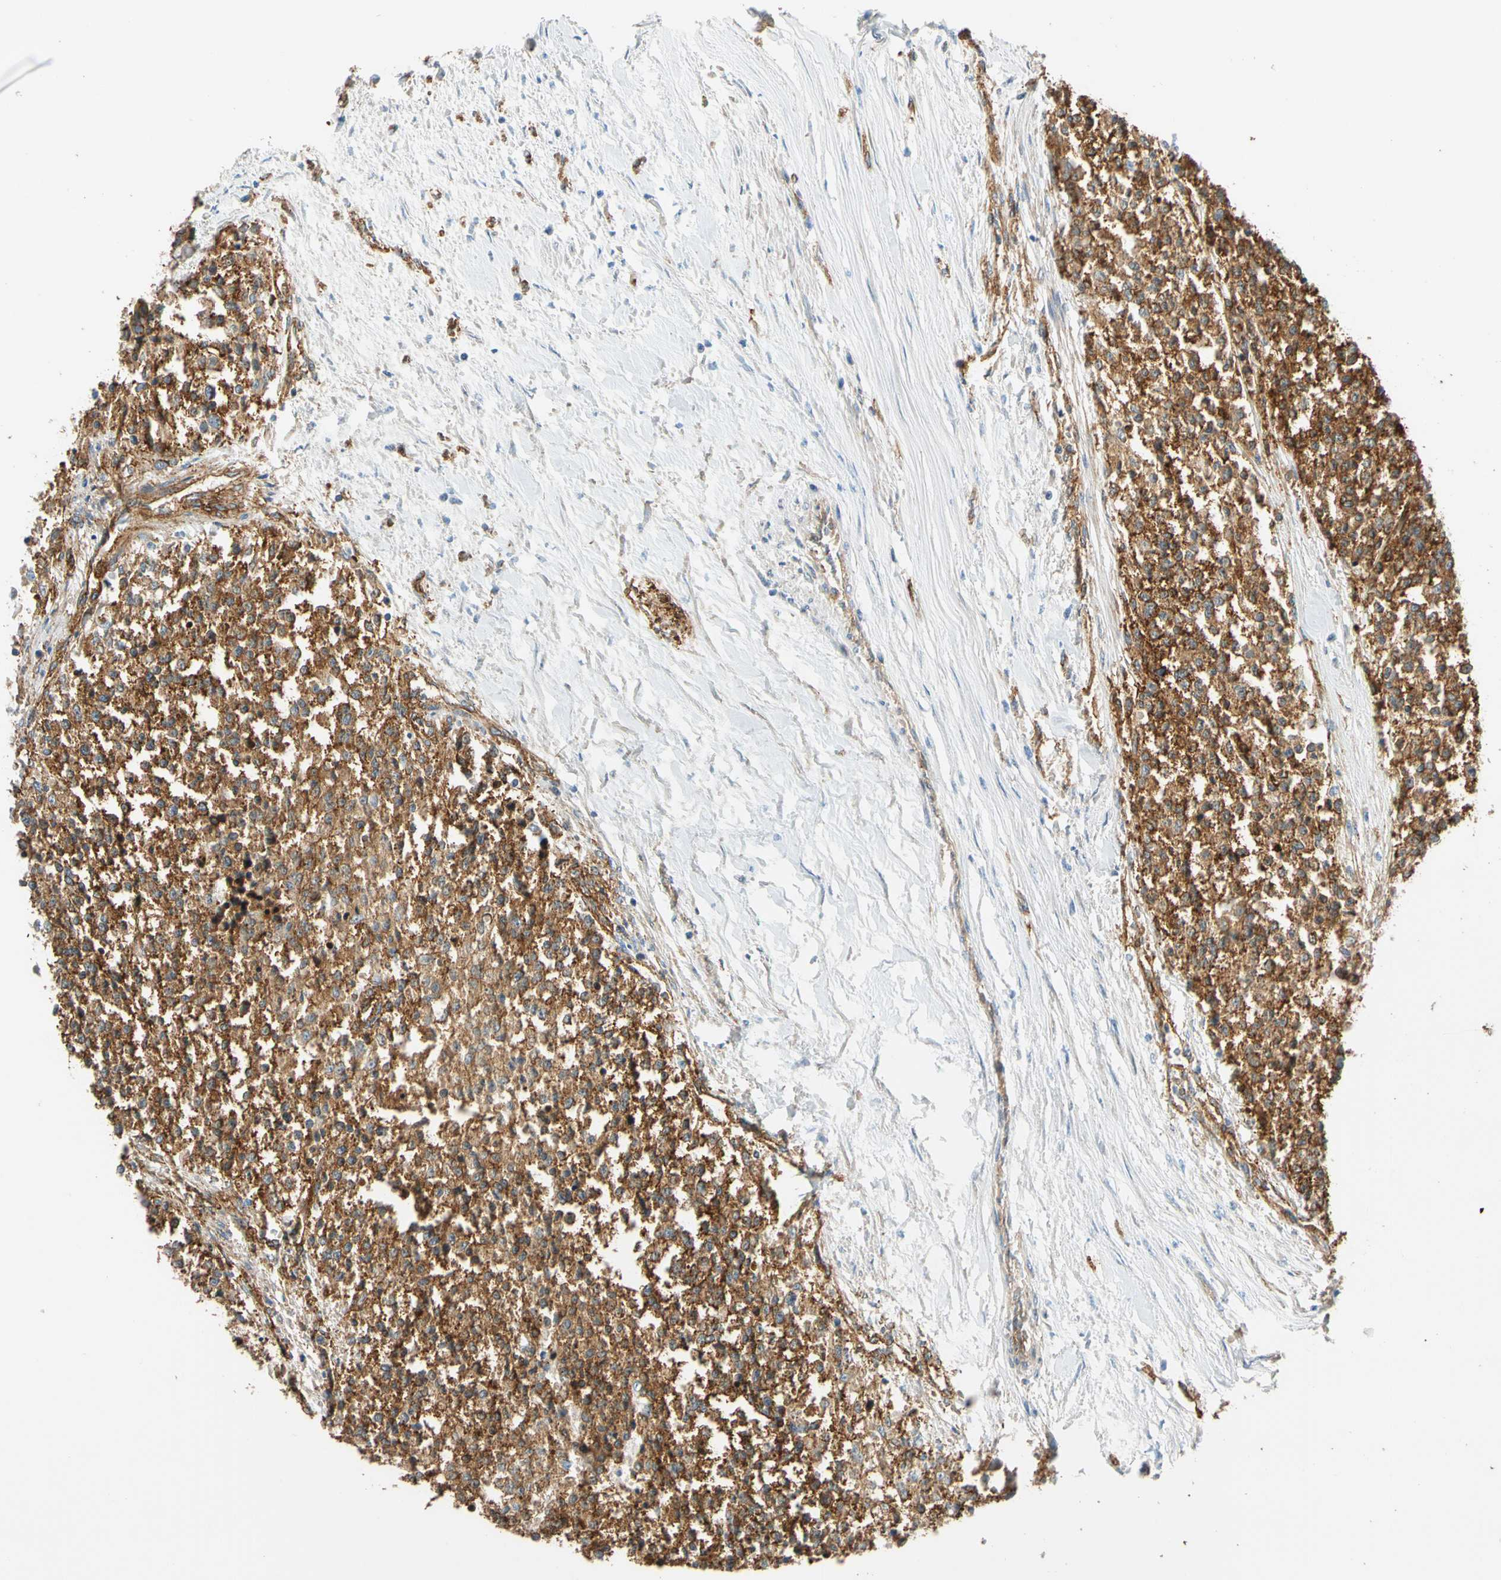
{"staining": {"intensity": "strong", "quantity": ">75%", "location": "cytoplasmic/membranous"}, "tissue": "testis cancer", "cell_type": "Tumor cells", "image_type": "cancer", "snomed": [{"axis": "morphology", "description": "Seminoma, NOS"}, {"axis": "topography", "description": "Testis"}], "caption": "A high amount of strong cytoplasmic/membranous expression is appreciated in approximately >75% of tumor cells in testis seminoma tissue.", "gene": "SPTAN1", "patient": {"sex": "male", "age": 59}}